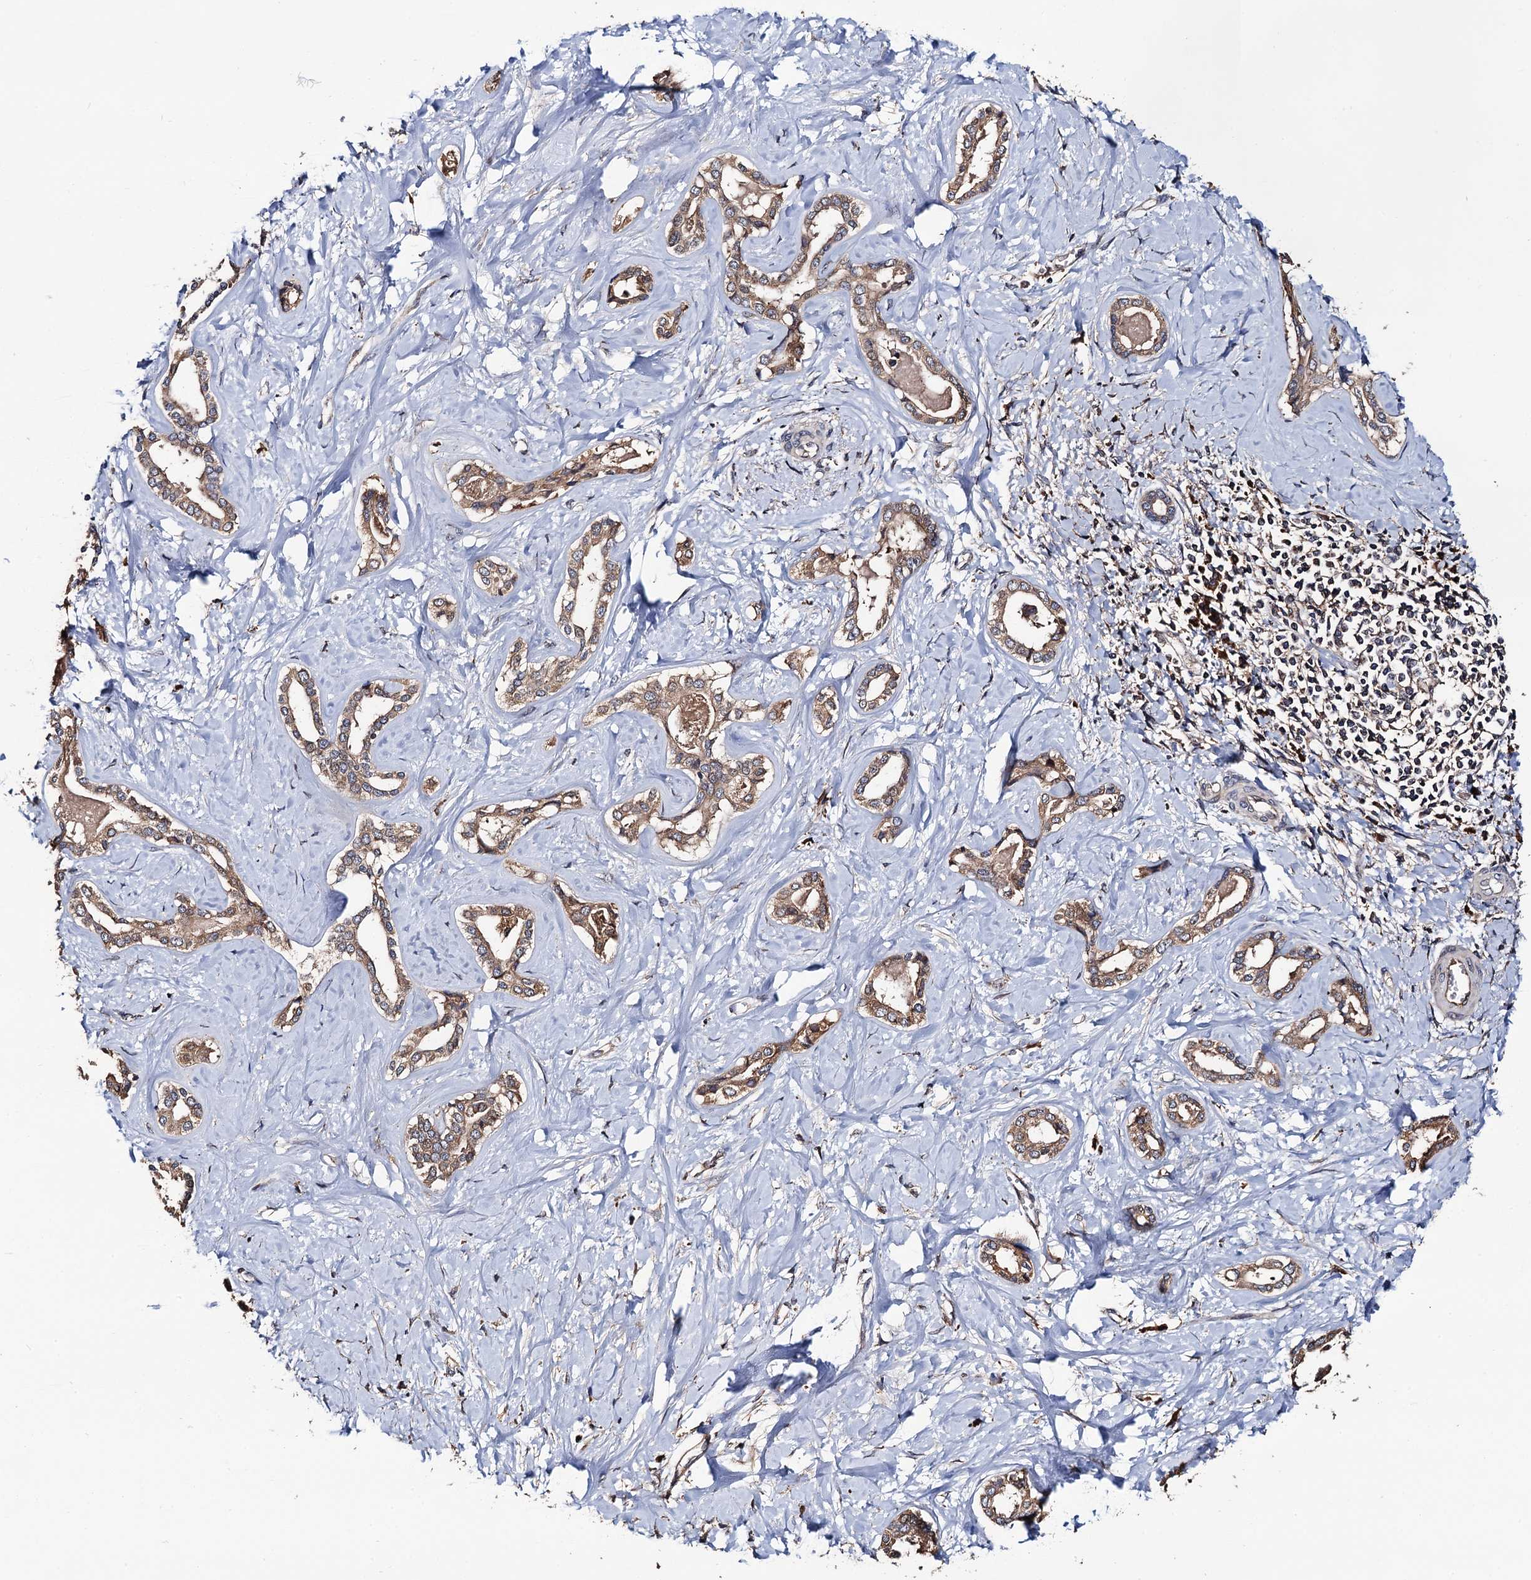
{"staining": {"intensity": "moderate", "quantity": ">75%", "location": "cytoplasmic/membranous"}, "tissue": "liver cancer", "cell_type": "Tumor cells", "image_type": "cancer", "snomed": [{"axis": "morphology", "description": "Cholangiocarcinoma"}, {"axis": "topography", "description": "Liver"}], "caption": "A histopathology image showing moderate cytoplasmic/membranous staining in about >75% of tumor cells in liver cholangiocarcinoma, as visualized by brown immunohistochemical staining.", "gene": "RGS11", "patient": {"sex": "female", "age": 77}}